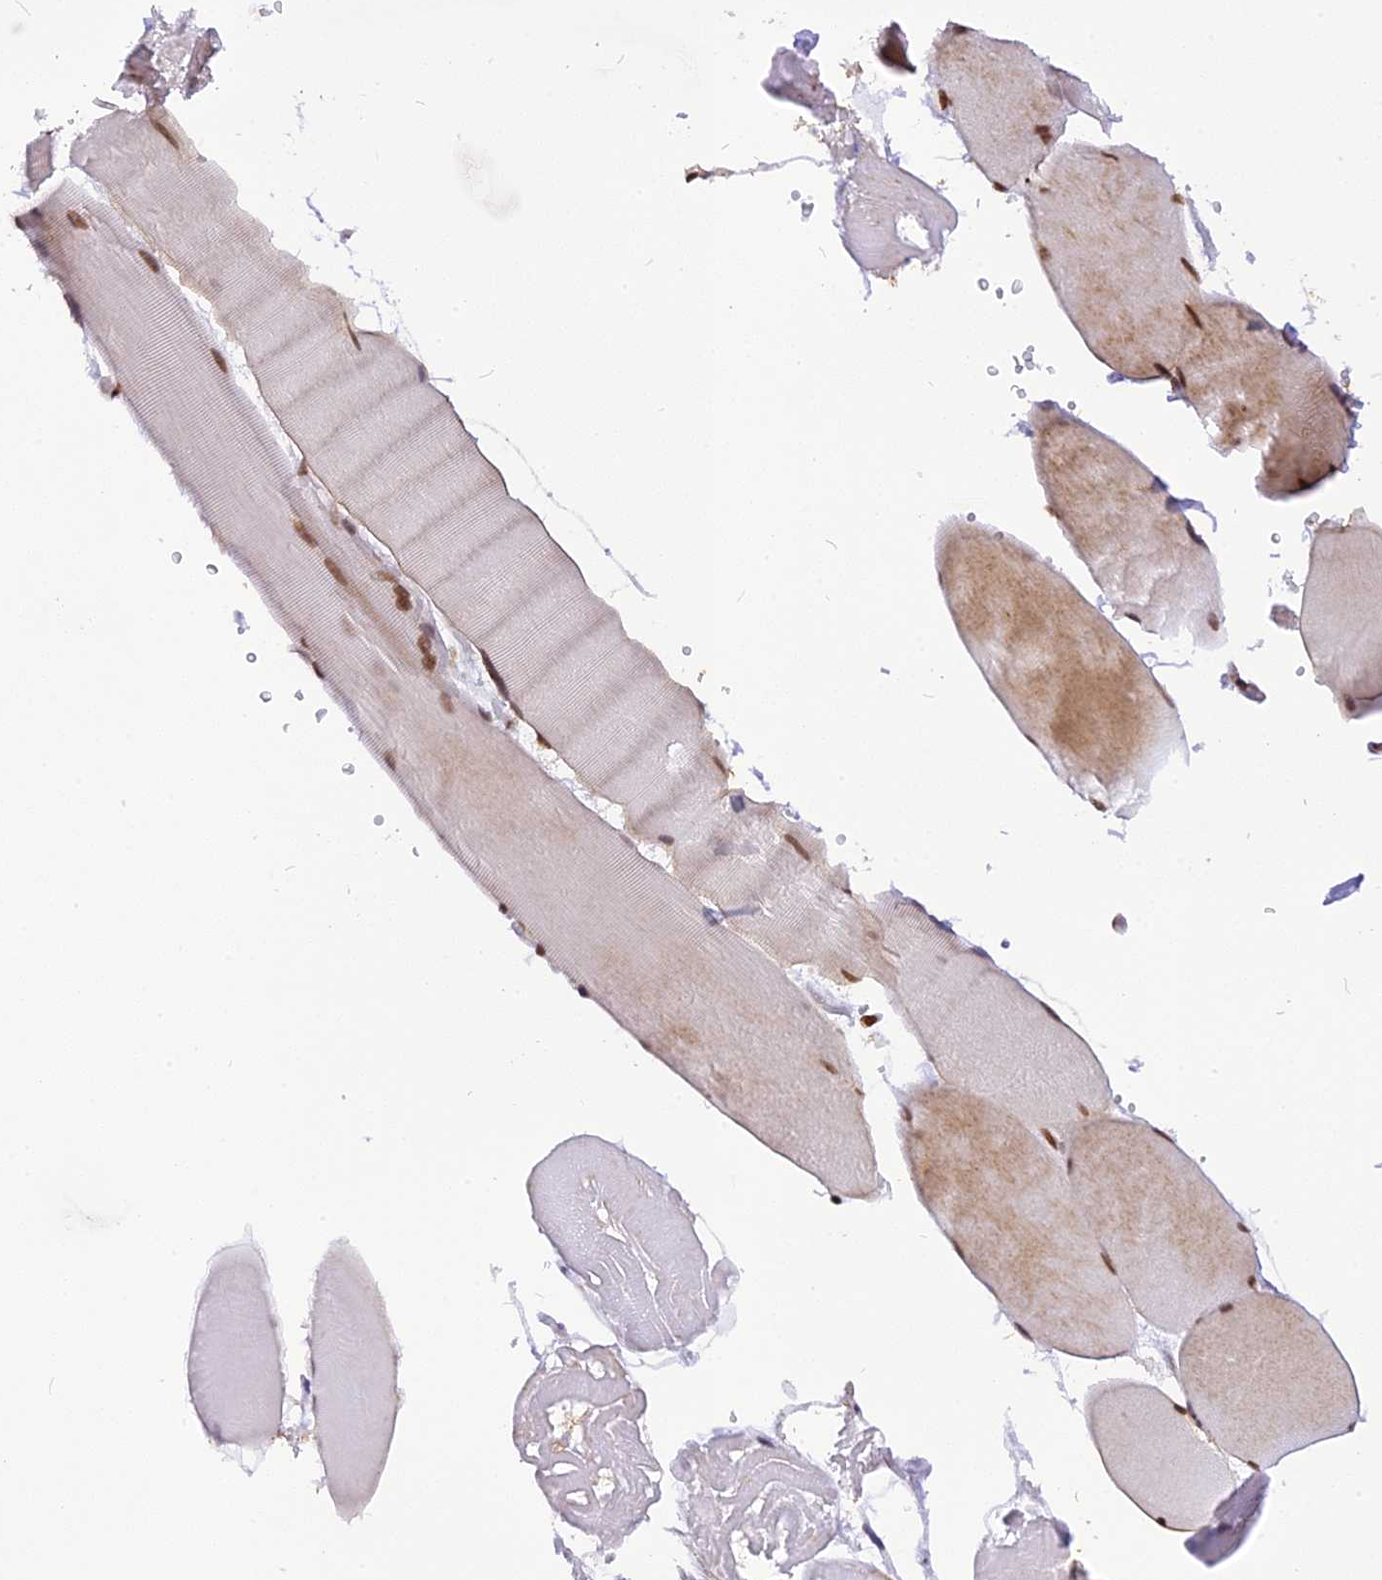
{"staining": {"intensity": "moderate", "quantity": ">75%", "location": "nuclear"}, "tissue": "skeletal muscle", "cell_type": "Myocytes", "image_type": "normal", "snomed": [{"axis": "morphology", "description": "Normal tissue, NOS"}, {"axis": "topography", "description": "Skeletal muscle"}, {"axis": "topography", "description": "Head-Neck"}], "caption": "High-power microscopy captured an immunohistochemistry (IHC) photomicrograph of benign skeletal muscle, revealing moderate nuclear positivity in approximately >75% of myocytes. Ihc stains the protein in brown and the nuclei are stained blue.", "gene": "IRF2BP1", "patient": {"sex": "male", "age": 66}}